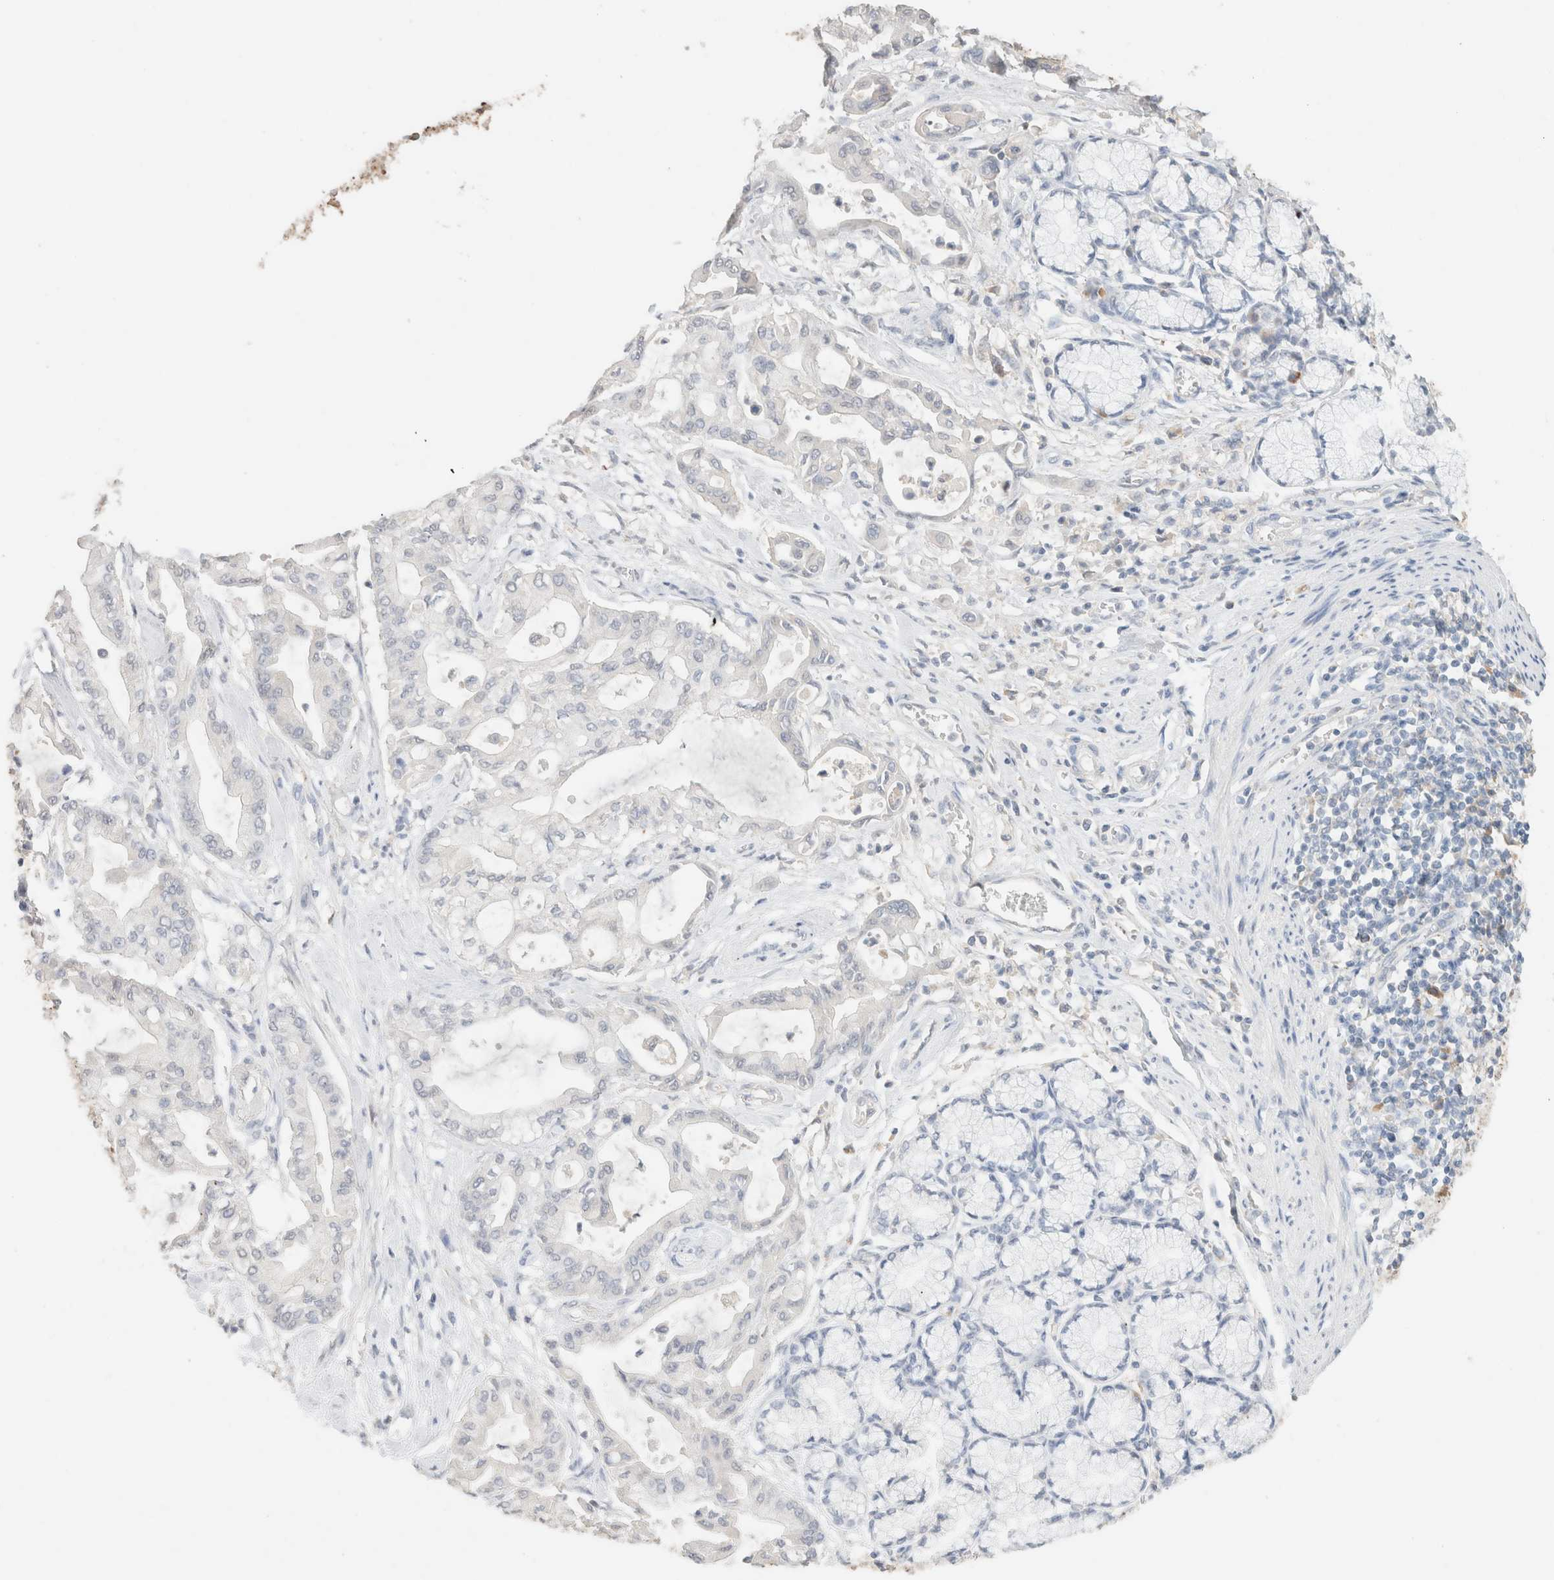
{"staining": {"intensity": "negative", "quantity": "none", "location": "none"}, "tissue": "pancreatic cancer", "cell_type": "Tumor cells", "image_type": "cancer", "snomed": [{"axis": "morphology", "description": "Adenocarcinoma, NOS"}, {"axis": "morphology", "description": "Adenocarcinoma, metastatic, NOS"}, {"axis": "topography", "description": "Lymph node"}, {"axis": "topography", "description": "Pancreas"}, {"axis": "topography", "description": "Duodenum"}], "caption": "Tumor cells are negative for protein expression in human adenocarcinoma (pancreatic). (DAB (3,3'-diaminobenzidine) IHC visualized using brightfield microscopy, high magnification).", "gene": "CPA1", "patient": {"sex": "female", "age": 64}}